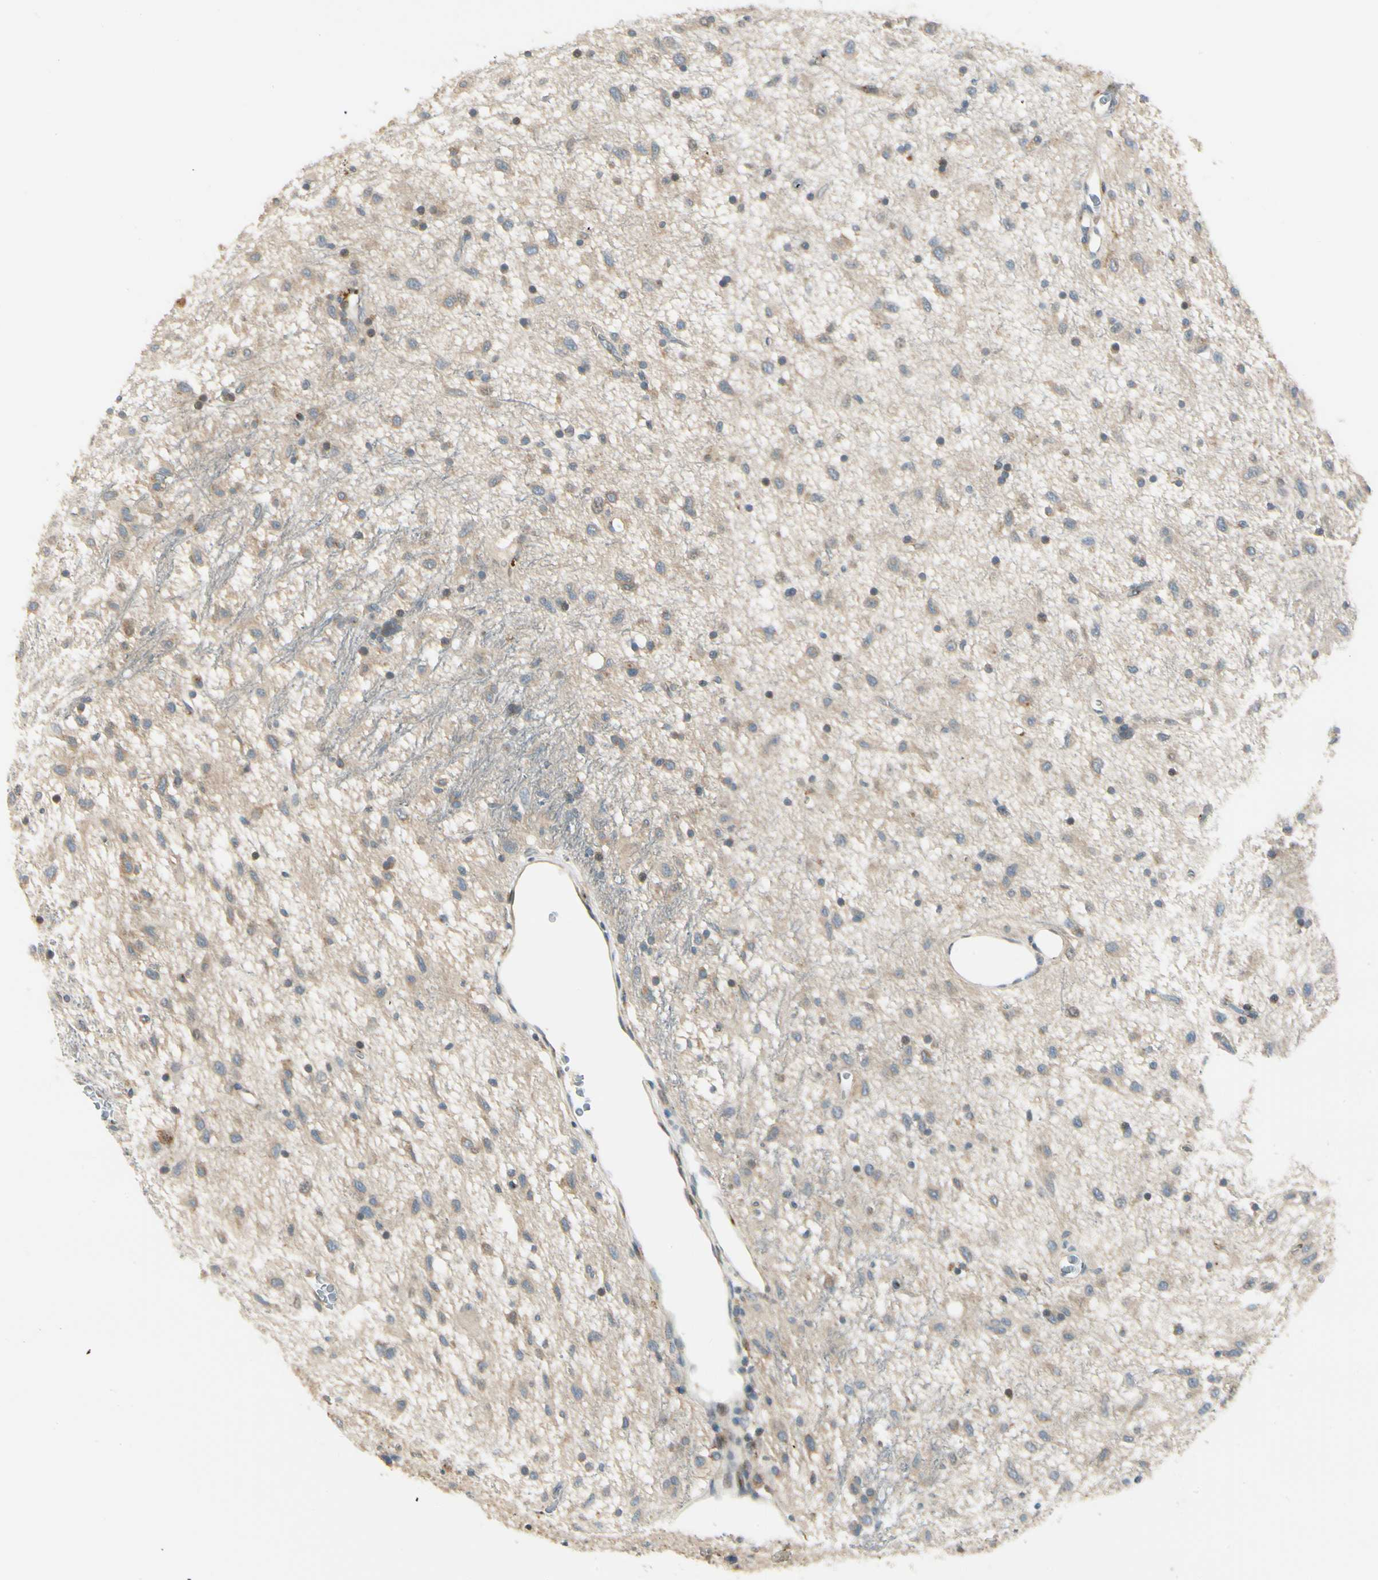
{"staining": {"intensity": "weak", "quantity": ">75%", "location": "cytoplasmic/membranous"}, "tissue": "glioma", "cell_type": "Tumor cells", "image_type": "cancer", "snomed": [{"axis": "morphology", "description": "Glioma, malignant, Low grade"}, {"axis": "topography", "description": "Brain"}], "caption": "The photomicrograph exhibits a brown stain indicating the presence of a protein in the cytoplasmic/membranous of tumor cells in malignant low-grade glioma.", "gene": "MANSC1", "patient": {"sex": "male", "age": 77}}